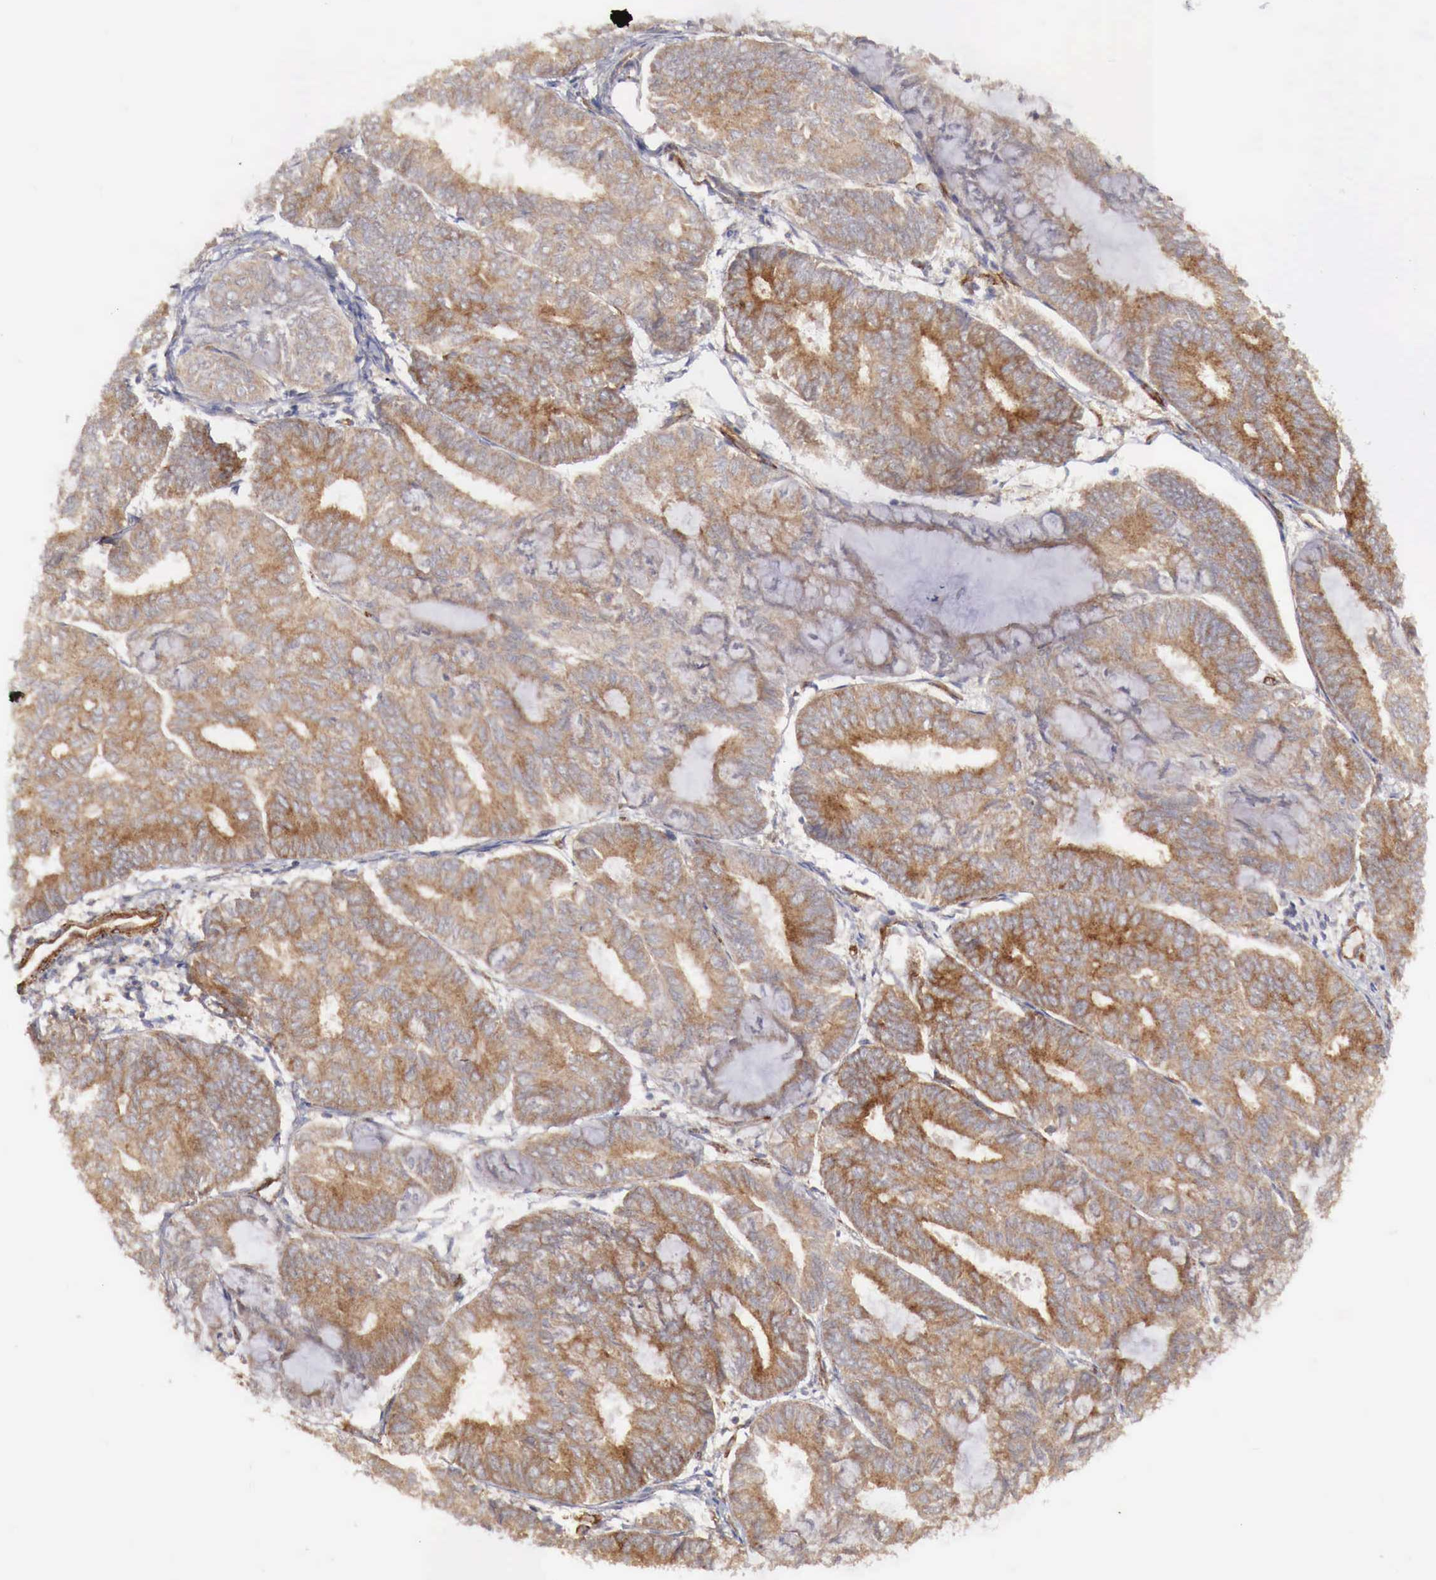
{"staining": {"intensity": "moderate", "quantity": ">75%", "location": "cytoplasmic/membranous"}, "tissue": "endometrial cancer", "cell_type": "Tumor cells", "image_type": "cancer", "snomed": [{"axis": "morphology", "description": "Adenocarcinoma, NOS"}, {"axis": "topography", "description": "Endometrium"}], "caption": "Adenocarcinoma (endometrial) stained with a brown dye displays moderate cytoplasmic/membranous positive staining in about >75% of tumor cells.", "gene": "ARMCX4", "patient": {"sex": "female", "age": 59}}